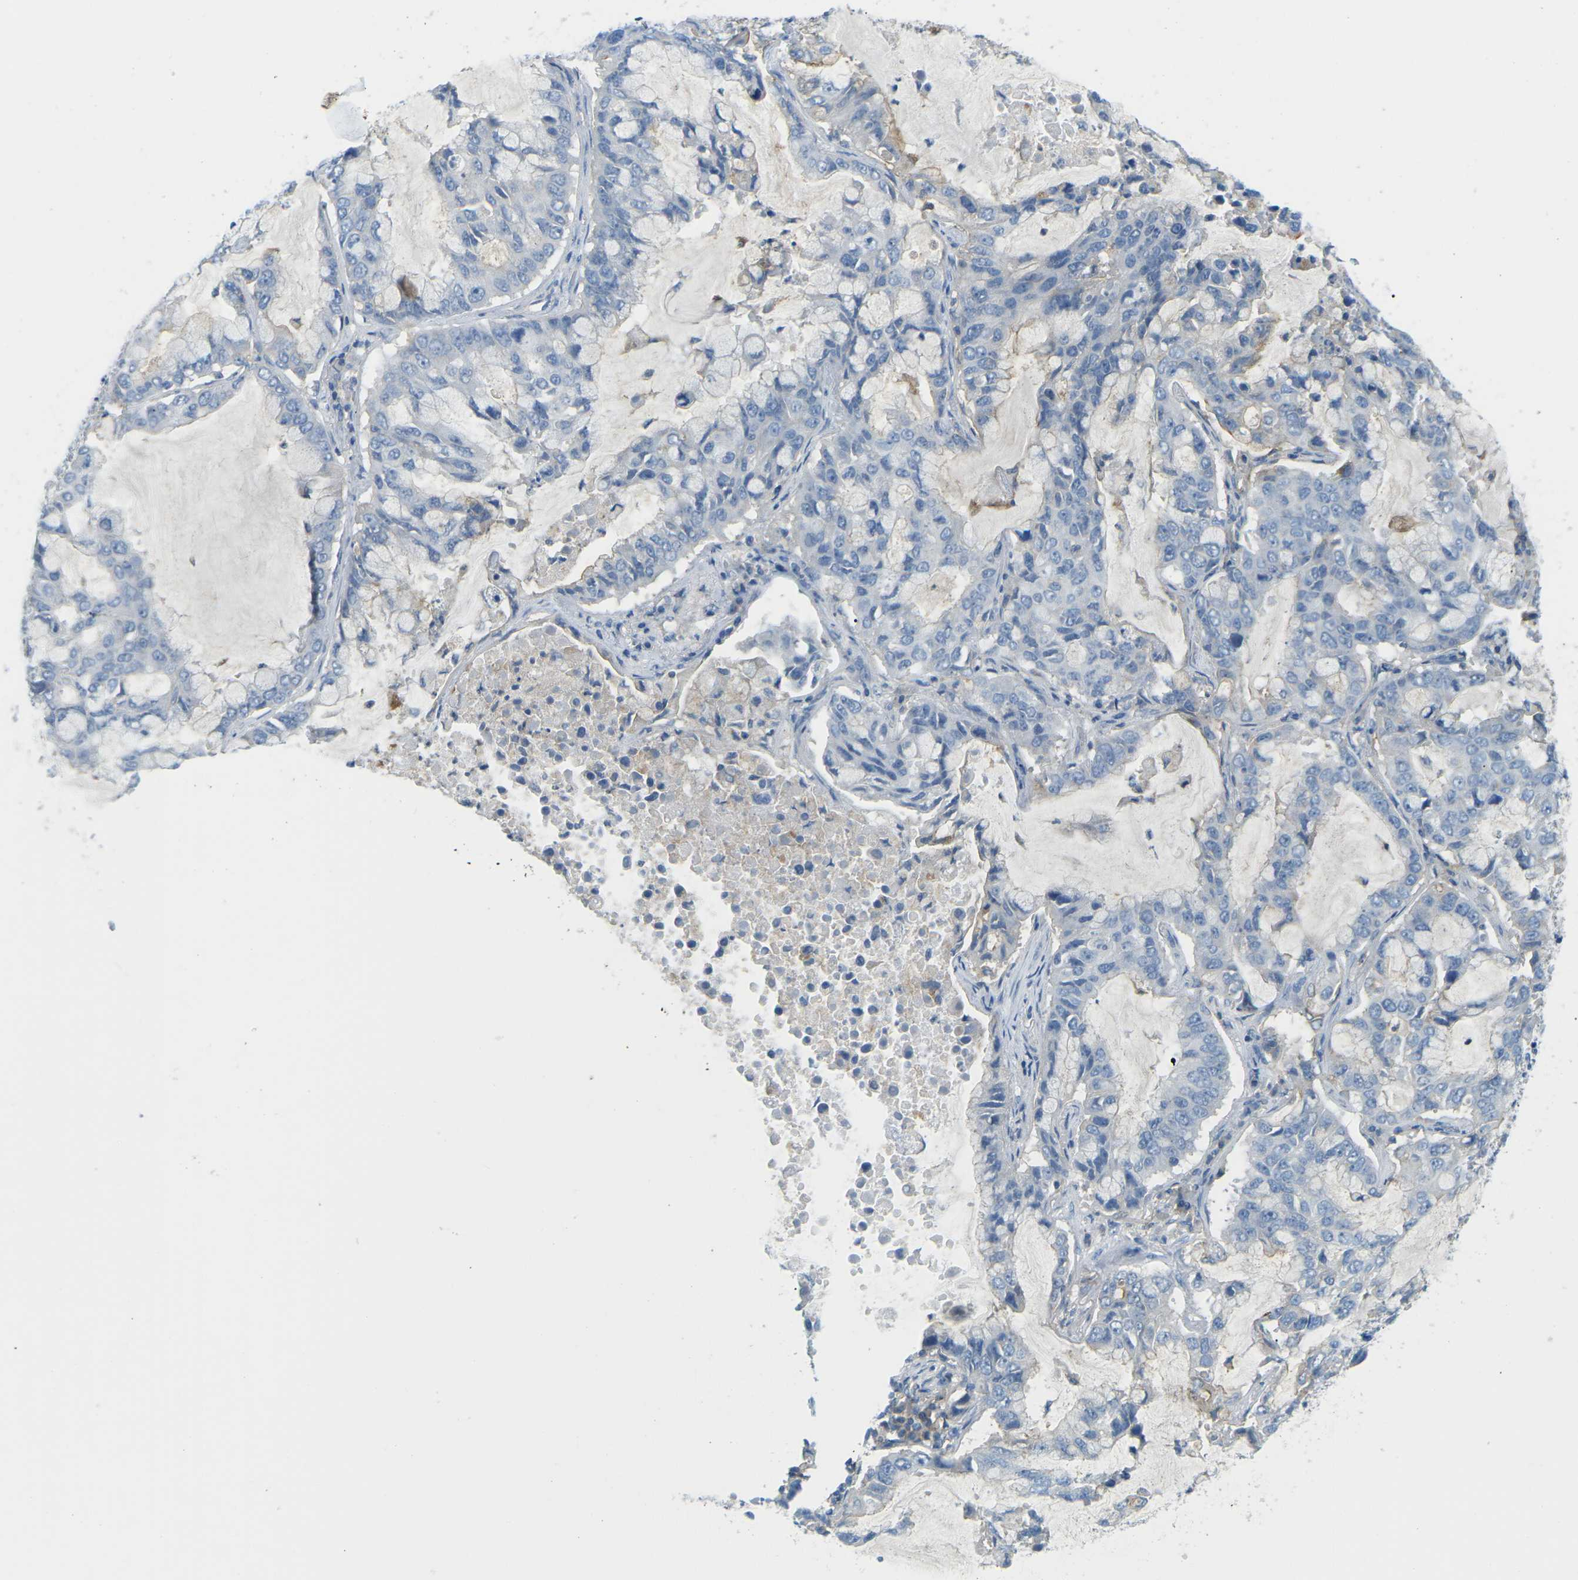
{"staining": {"intensity": "negative", "quantity": "none", "location": "none"}, "tissue": "lung cancer", "cell_type": "Tumor cells", "image_type": "cancer", "snomed": [{"axis": "morphology", "description": "Adenocarcinoma, NOS"}, {"axis": "topography", "description": "Lung"}], "caption": "This micrograph is of adenocarcinoma (lung) stained with immunohistochemistry to label a protein in brown with the nuclei are counter-stained blue. There is no staining in tumor cells.", "gene": "CD47", "patient": {"sex": "male", "age": 64}}